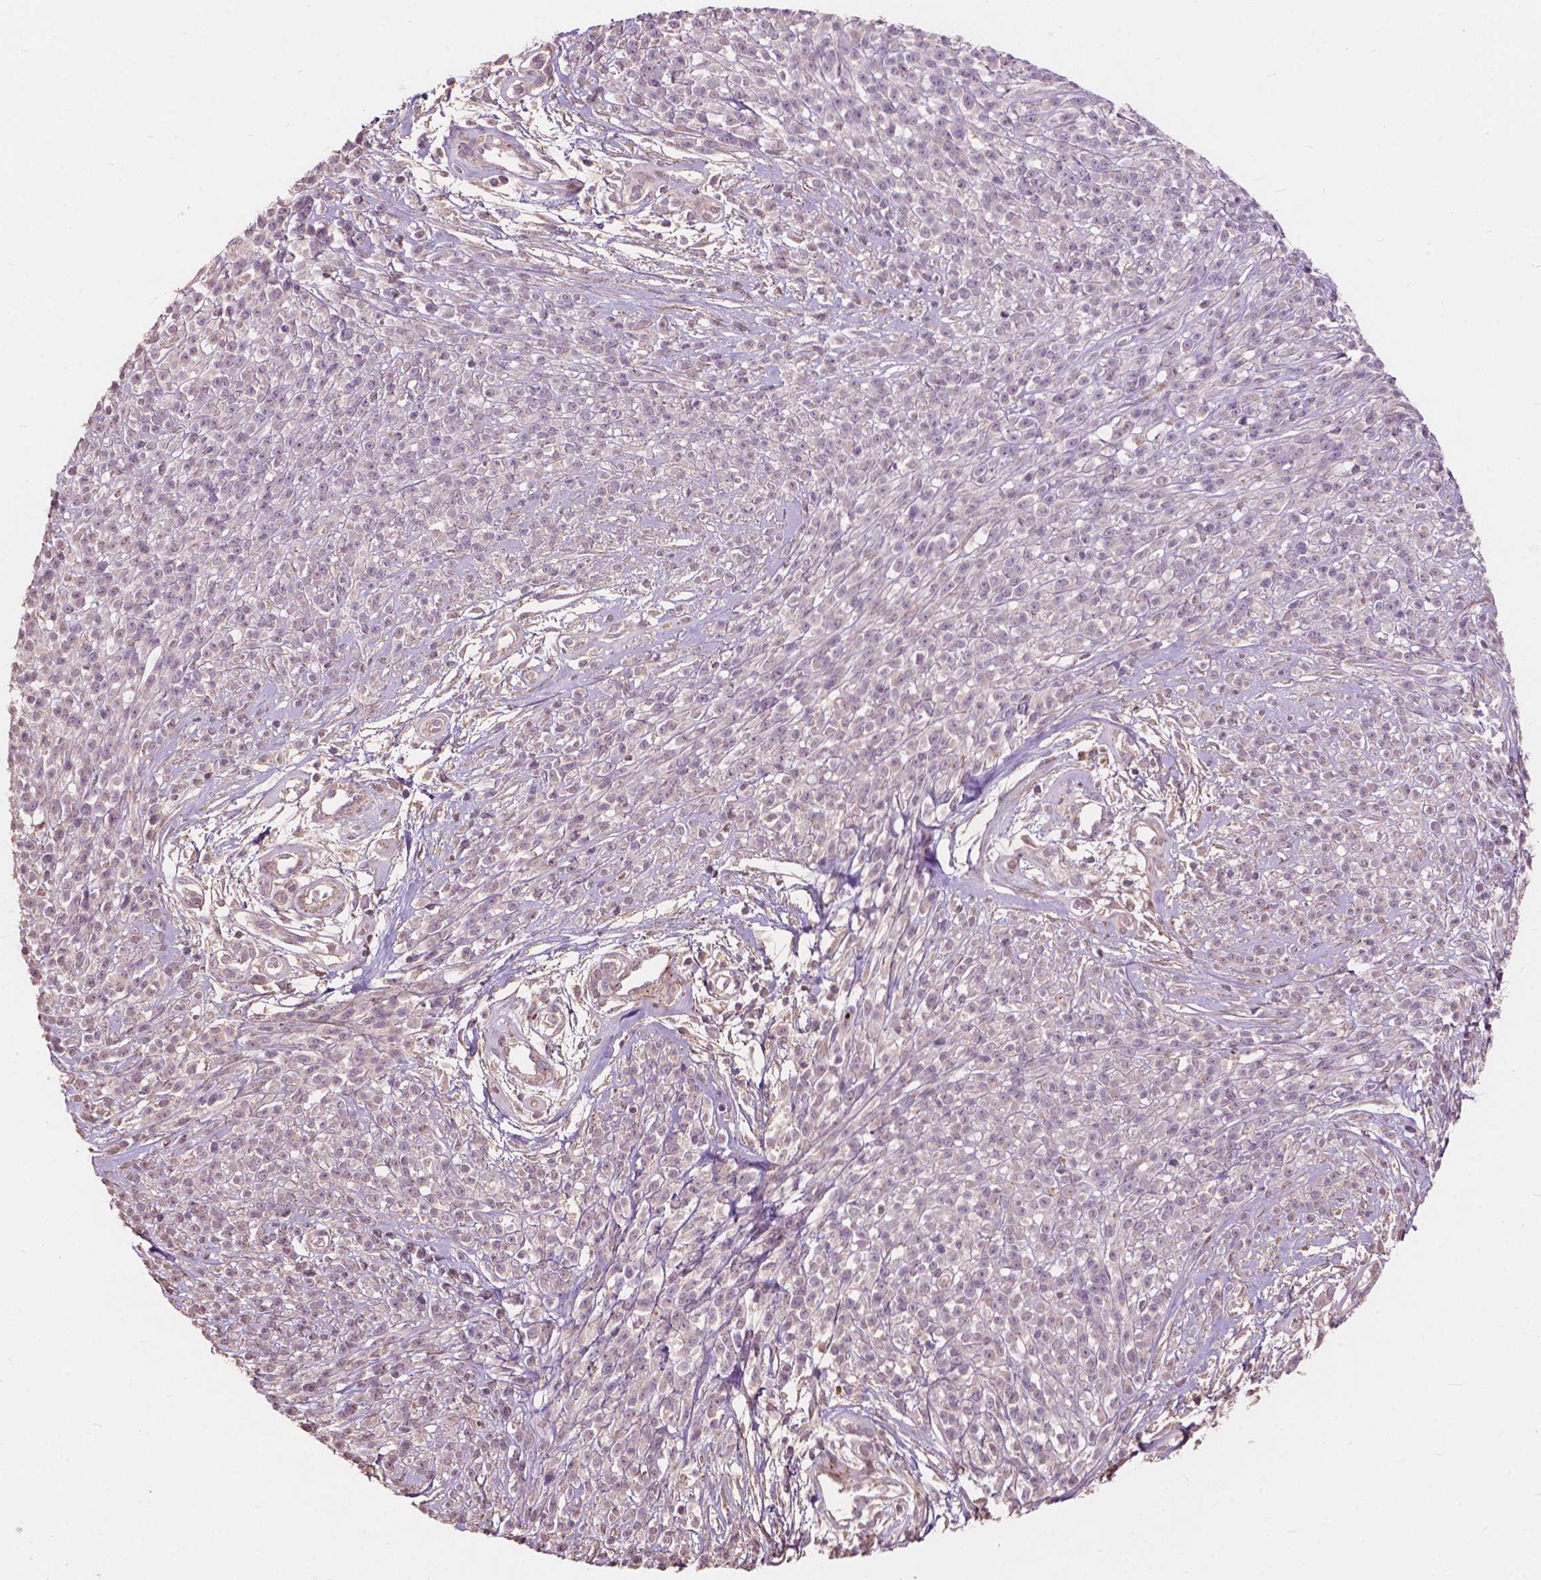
{"staining": {"intensity": "negative", "quantity": "none", "location": "none"}, "tissue": "melanoma", "cell_type": "Tumor cells", "image_type": "cancer", "snomed": [{"axis": "morphology", "description": "Malignant melanoma, NOS"}, {"axis": "topography", "description": "Skin"}, {"axis": "topography", "description": "Skin of trunk"}], "caption": "An IHC micrograph of malignant melanoma is shown. There is no staining in tumor cells of malignant melanoma.", "gene": "FNIP1", "patient": {"sex": "male", "age": 74}}